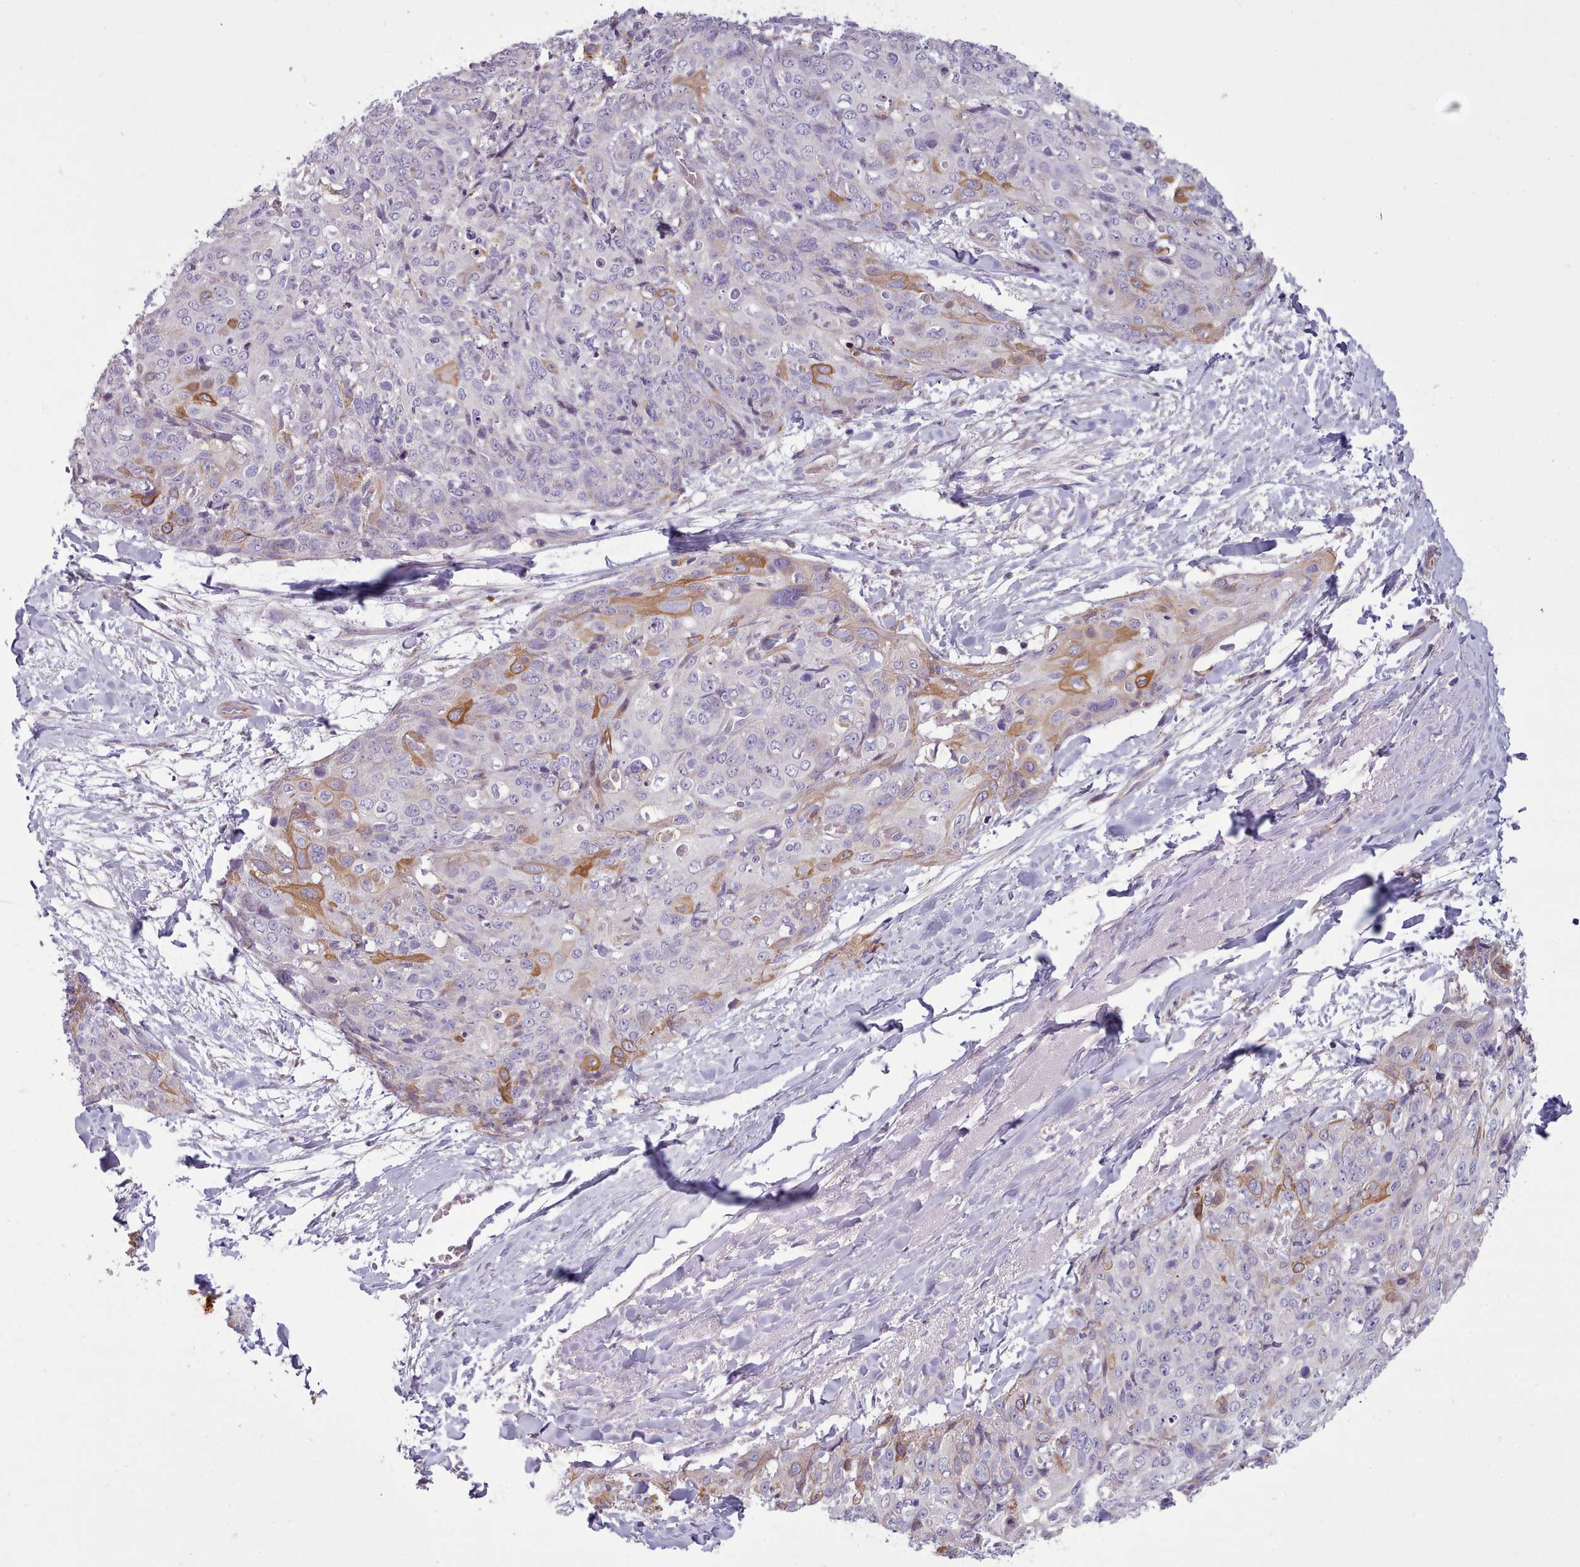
{"staining": {"intensity": "moderate", "quantity": "<25%", "location": "cytoplasmic/membranous"}, "tissue": "skin cancer", "cell_type": "Tumor cells", "image_type": "cancer", "snomed": [{"axis": "morphology", "description": "Squamous cell carcinoma, NOS"}, {"axis": "topography", "description": "Skin"}, {"axis": "topography", "description": "Vulva"}], "caption": "The histopathology image exhibits immunohistochemical staining of skin cancer. There is moderate cytoplasmic/membranous expression is appreciated in about <25% of tumor cells. (brown staining indicates protein expression, while blue staining denotes nuclei).", "gene": "SLC52A3", "patient": {"sex": "female", "age": 85}}